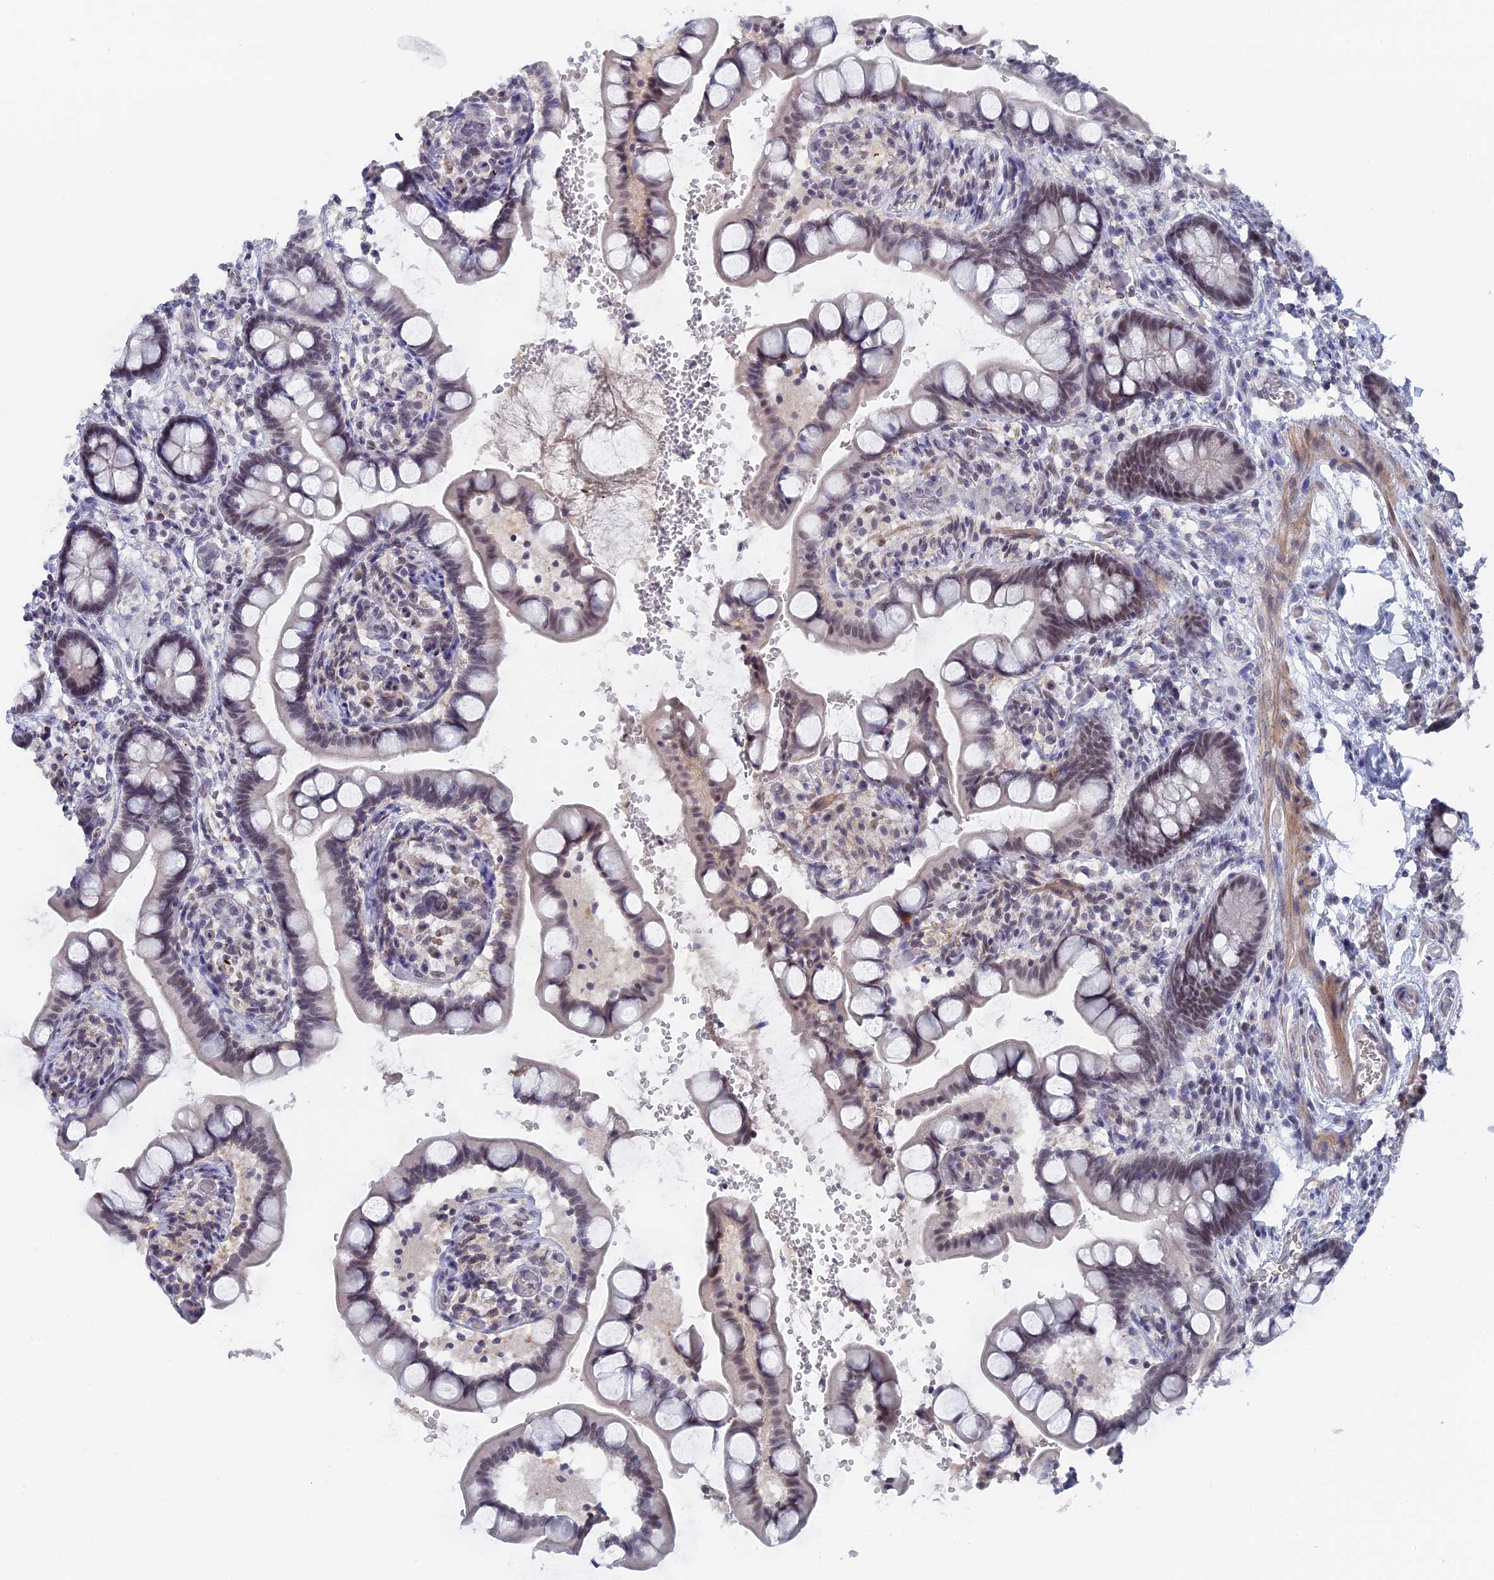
{"staining": {"intensity": "weak", "quantity": "25%-75%", "location": "nuclear"}, "tissue": "small intestine", "cell_type": "Glandular cells", "image_type": "normal", "snomed": [{"axis": "morphology", "description": "Normal tissue, NOS"}, {"axis": "topography", "description": "Small intestine"}], "caption": "Immunohistochemical staining of benign human small intestine demonstrates 25%-75% levels of weak nuclear protein expression in approximately 25%-75% of glandular cells. Ihc stains the protein in brown and the nuclei are stained blue.", "gene": "BRD2", "patient": {"sex": "male", "age": 52}}